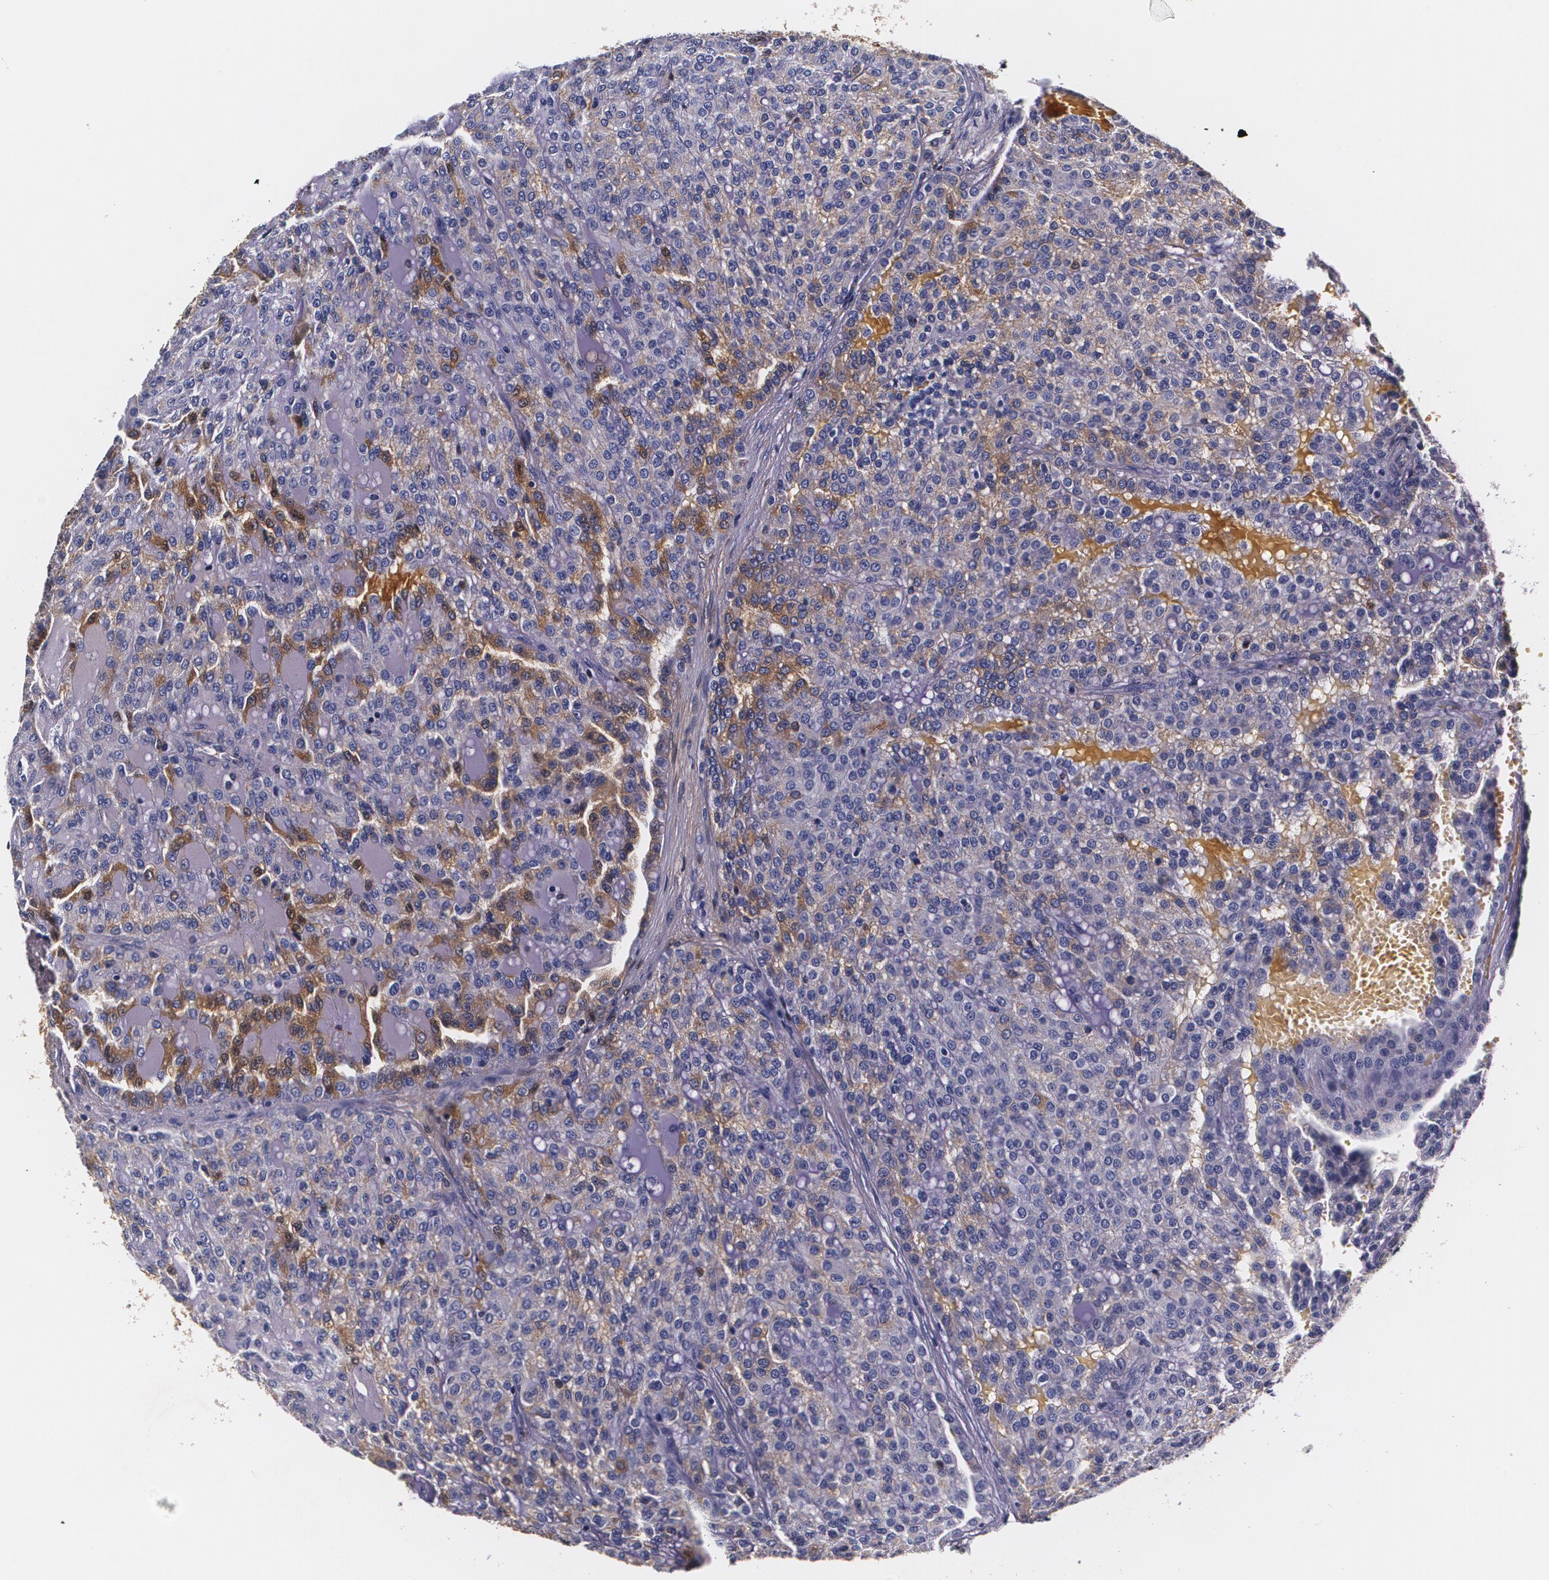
{"staining": {"intensity": "negative", "quantity": "none", "location": "none"}, "tissue": "renal cancer", "cell_type": "Tumor cells", "image_type": "cancer", "snomed": [{"axis": "morphology", "description": "Adenocarcinoma, NOS"}, {"axis": "topography", "description": "Kidney"}], "caption": "Tumor cells are negative for brown protein staining in renal cancer (adenocarcinoma).", "gene": "TTR", "patient": {"sex": "male", "age": 63}}